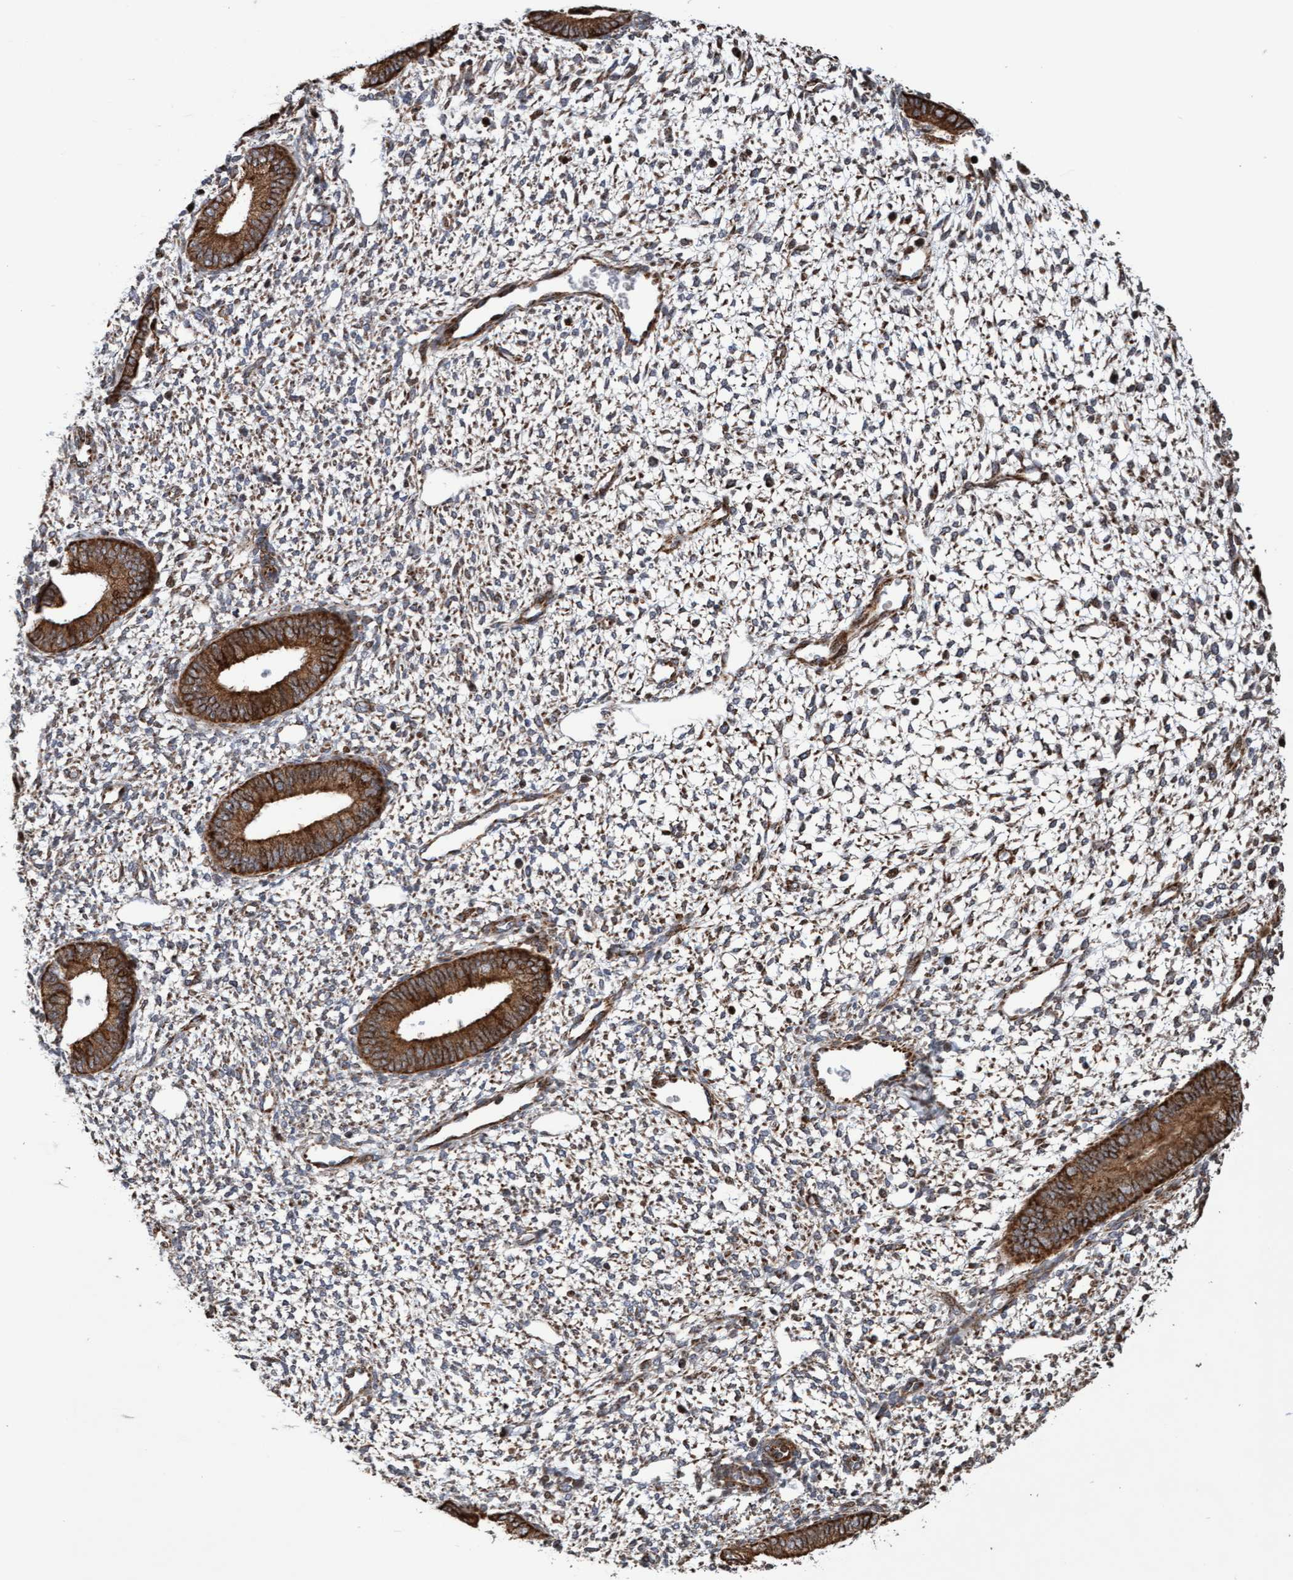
{"staining": {"intensity": "weak", "quantity": "25%-75%", "location": "cytoplasmic/membranous"}, "tissue": "endometrium", "cell_type": "Cells in endometrial stroma", "image_type": "normal", "snomed": [{"axis": "morphology", "description": "Normal tissue, NOS"}, {"axis": "topography", "description": "Endometrium"}], "caption": "Approximately 25%-75% of cells in endometrial stroma in unremarkable endometrium show weak cytoplasmic/membranous protein positivity as visualized by brown immunohistochemical staining.", "gene": "PECR", "patient": {"sex": "female", "age": 46}}